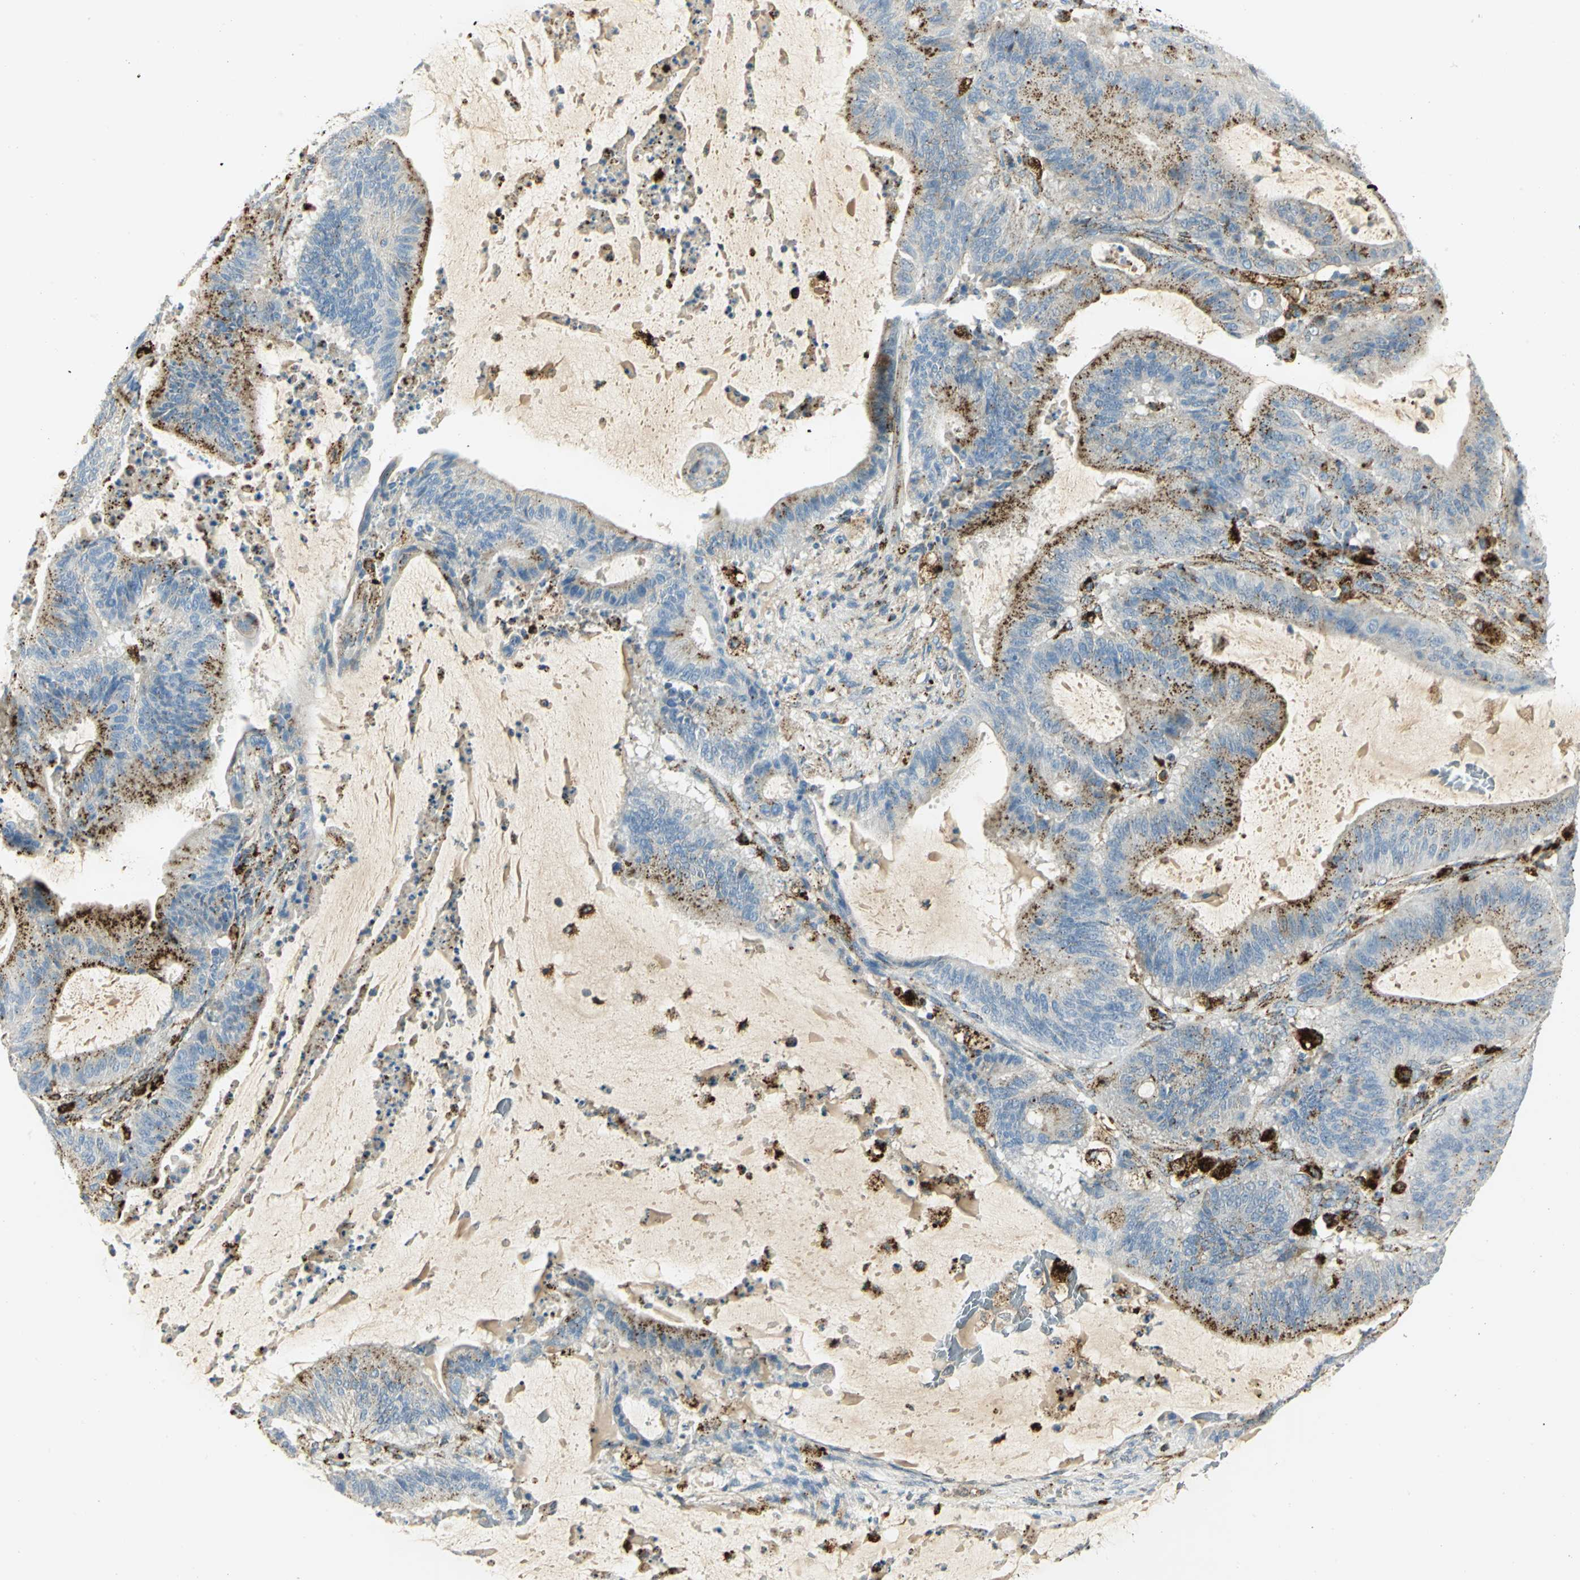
{"staining": {"intensity": "moderate", "quantity": ">75%", "location": "cytoplasmic/membranous"}, "tissue": "liver cancer", "cell_type": "Tumor cells", "image_type": "cancer", "snomed": [{"axis": "morphology", "description": "Cholangiocarcinoma"}, {"axis": "topography", "description": "Liver"}], "caption": "Liver cancer (cholangiocarcinoma) was stained to show a protein in brown. There is medium levels of moderate cytoplasmic/membranous expression in about >75% of tumor cells. The protein is stained brown, and the nuclei are stained in blue (DAB (3,3'-diaminobenzidine) IHC with brightfield microscopy, high magnification).", "gene": "ARSA", "patient": {"sex": "female", "age": 73}}